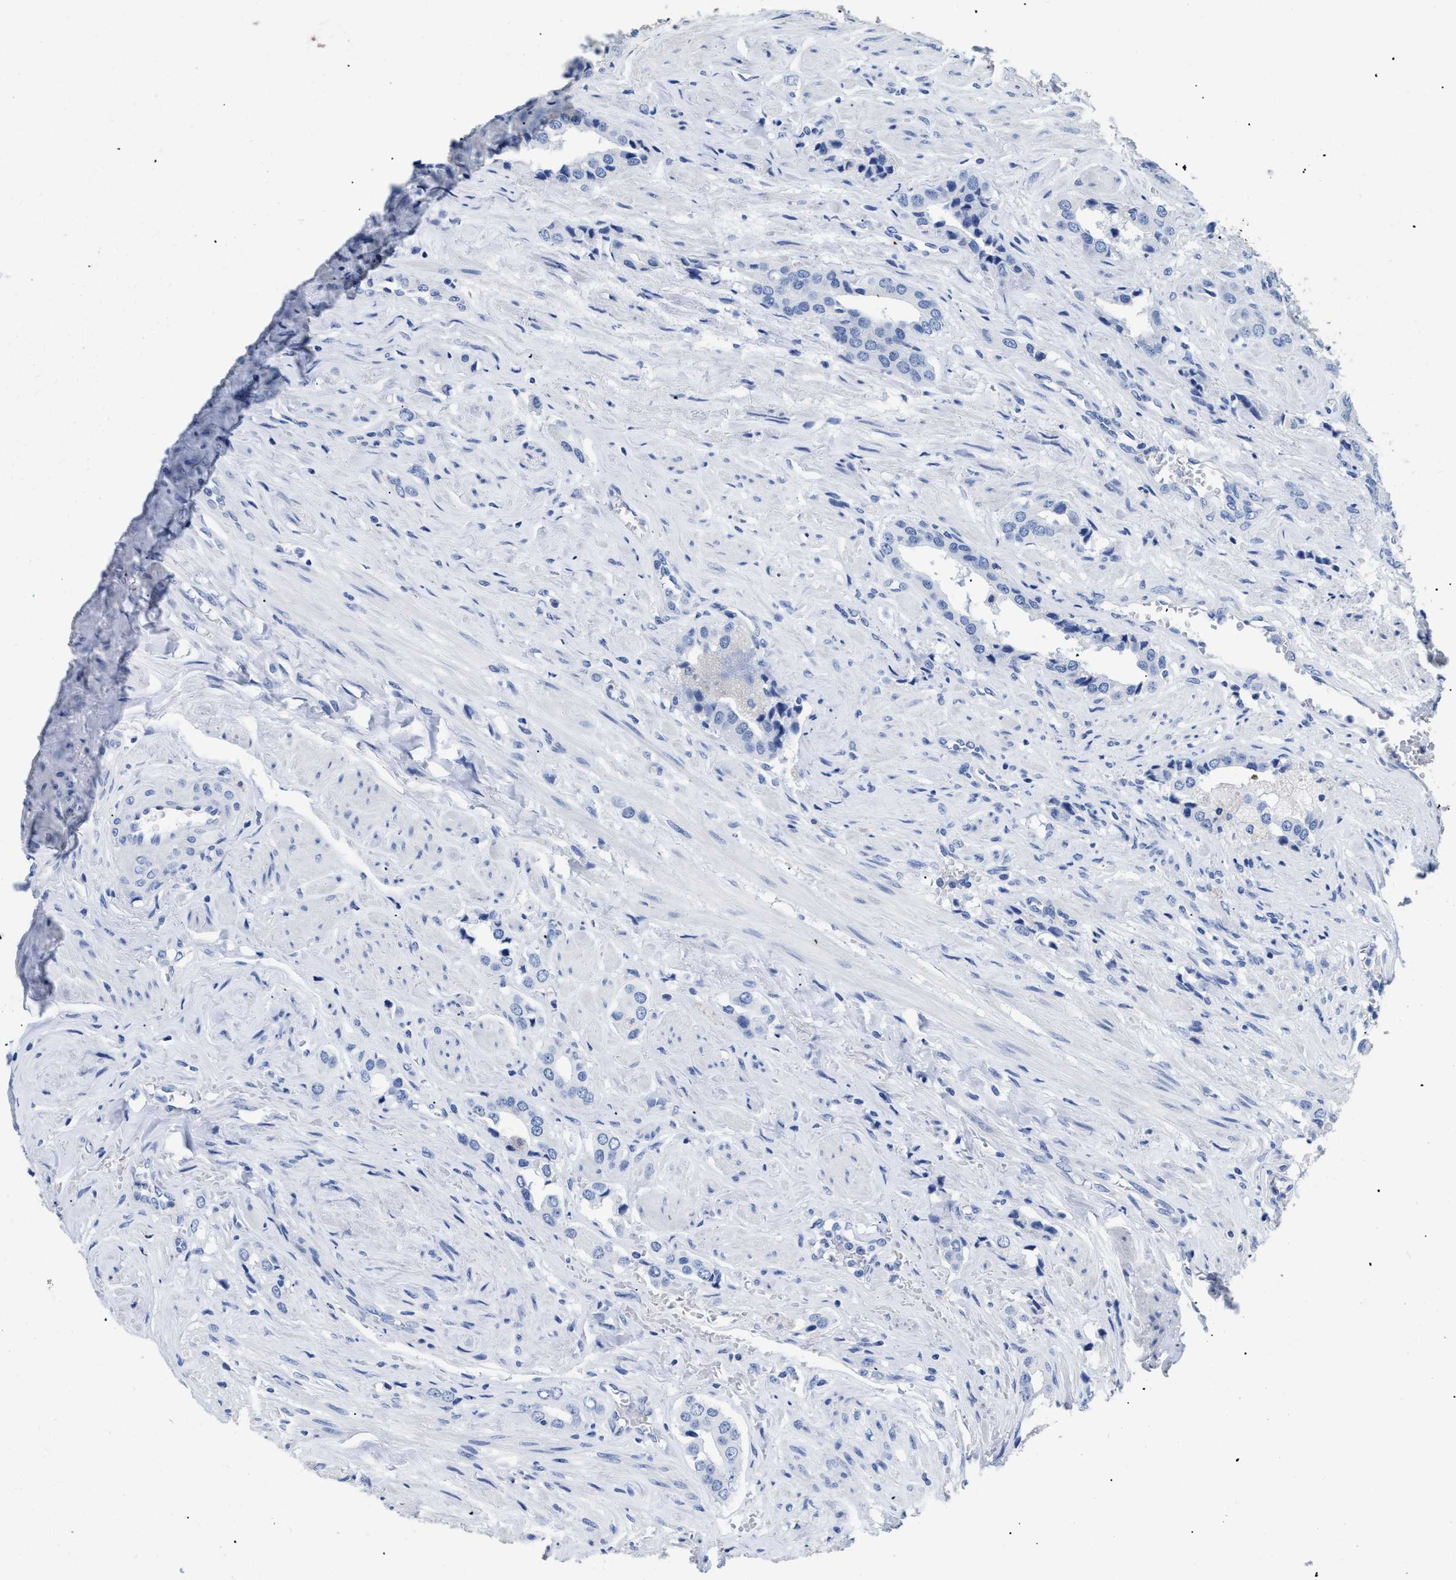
{"staining": {"intensity": "negative", "quantity": "none", "location": "none"}, "tissue": "prostate cancer", "cell_type": "Tumor cells", "image_type": "cancer", "snomed": [{"axis": "morphology", "description": "Adenocarcinoma, High grade"}, {"axis": "topography", "description": "Prostate"}], "caption": "A high-resolution image shows immunohistochemistry (IHC) staining of prostate high-grade adenocarcinoma, which reveals no significant expression in tumor cells. The staining was performed using DAB to visualize the protein expression in brown, while the nuclei were stained in blue with hematoxylin (Magnification: 20x).", "gene": "DLC1", "patient": {"sex": "male", "age": 52}}